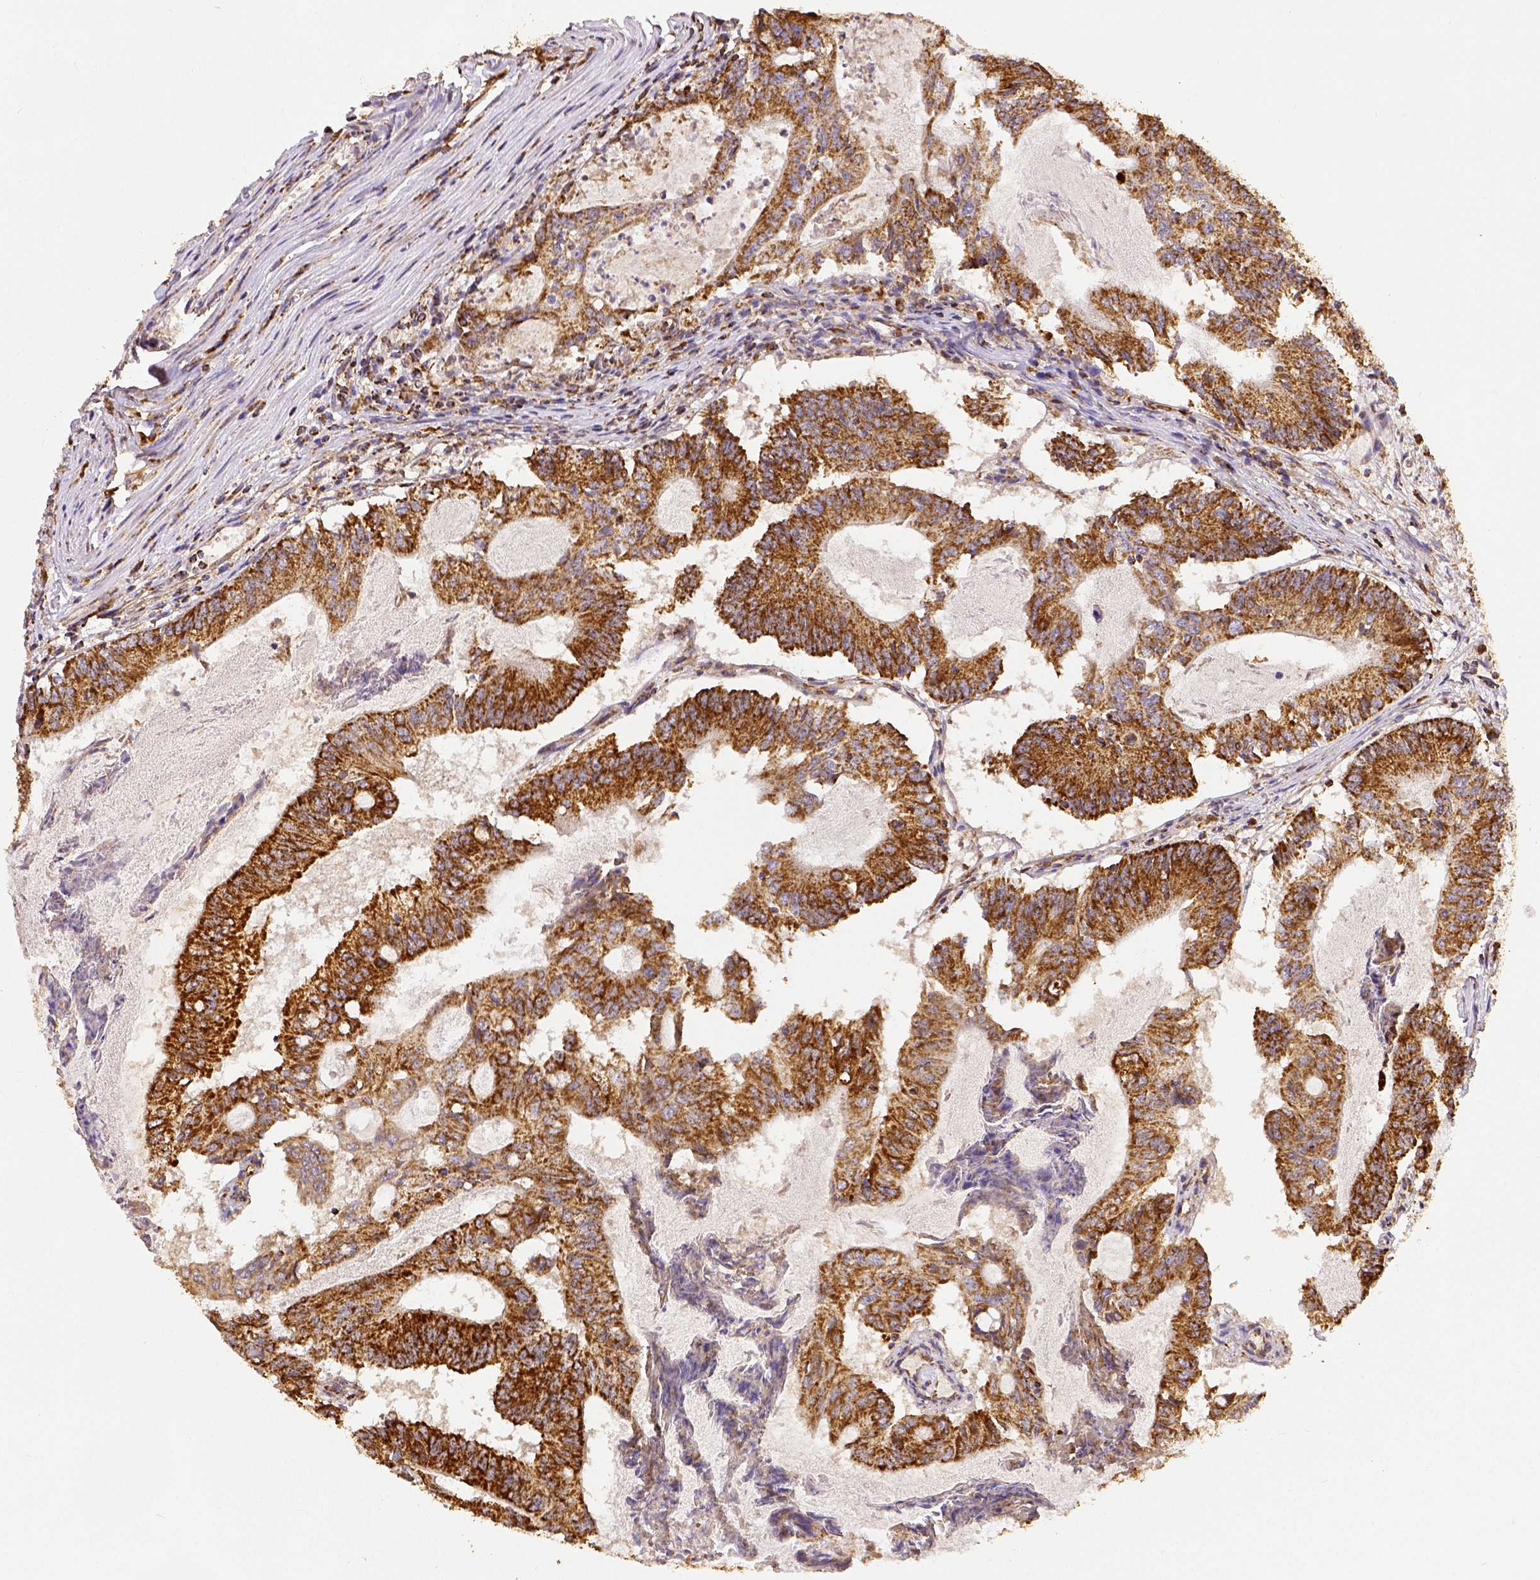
{"staining": {"intensity": "strong", "quantity": ">75%", "location": "cytoplasmic/membranous"}, "tissue": "colorectal cancer", "cell_type": "Tumor cells", "image_type": "cancer", "snomed": [{"axis": "morphology", "description": "Adenocarcinoma, NOS"}, {"axis": "topography", "description": "Colon"}], "caption": "Protein staining by immunohistochemistry (IHC) demonstrates strong cytoplasmic/membranous positivity in about >75% of tumor cells in colorectal adenocarcinoma. (Brightfield microscopy of DAB IHC at high magnification).", "gene": "SDHB", "patient": {"sex": "female", "age": 70}}